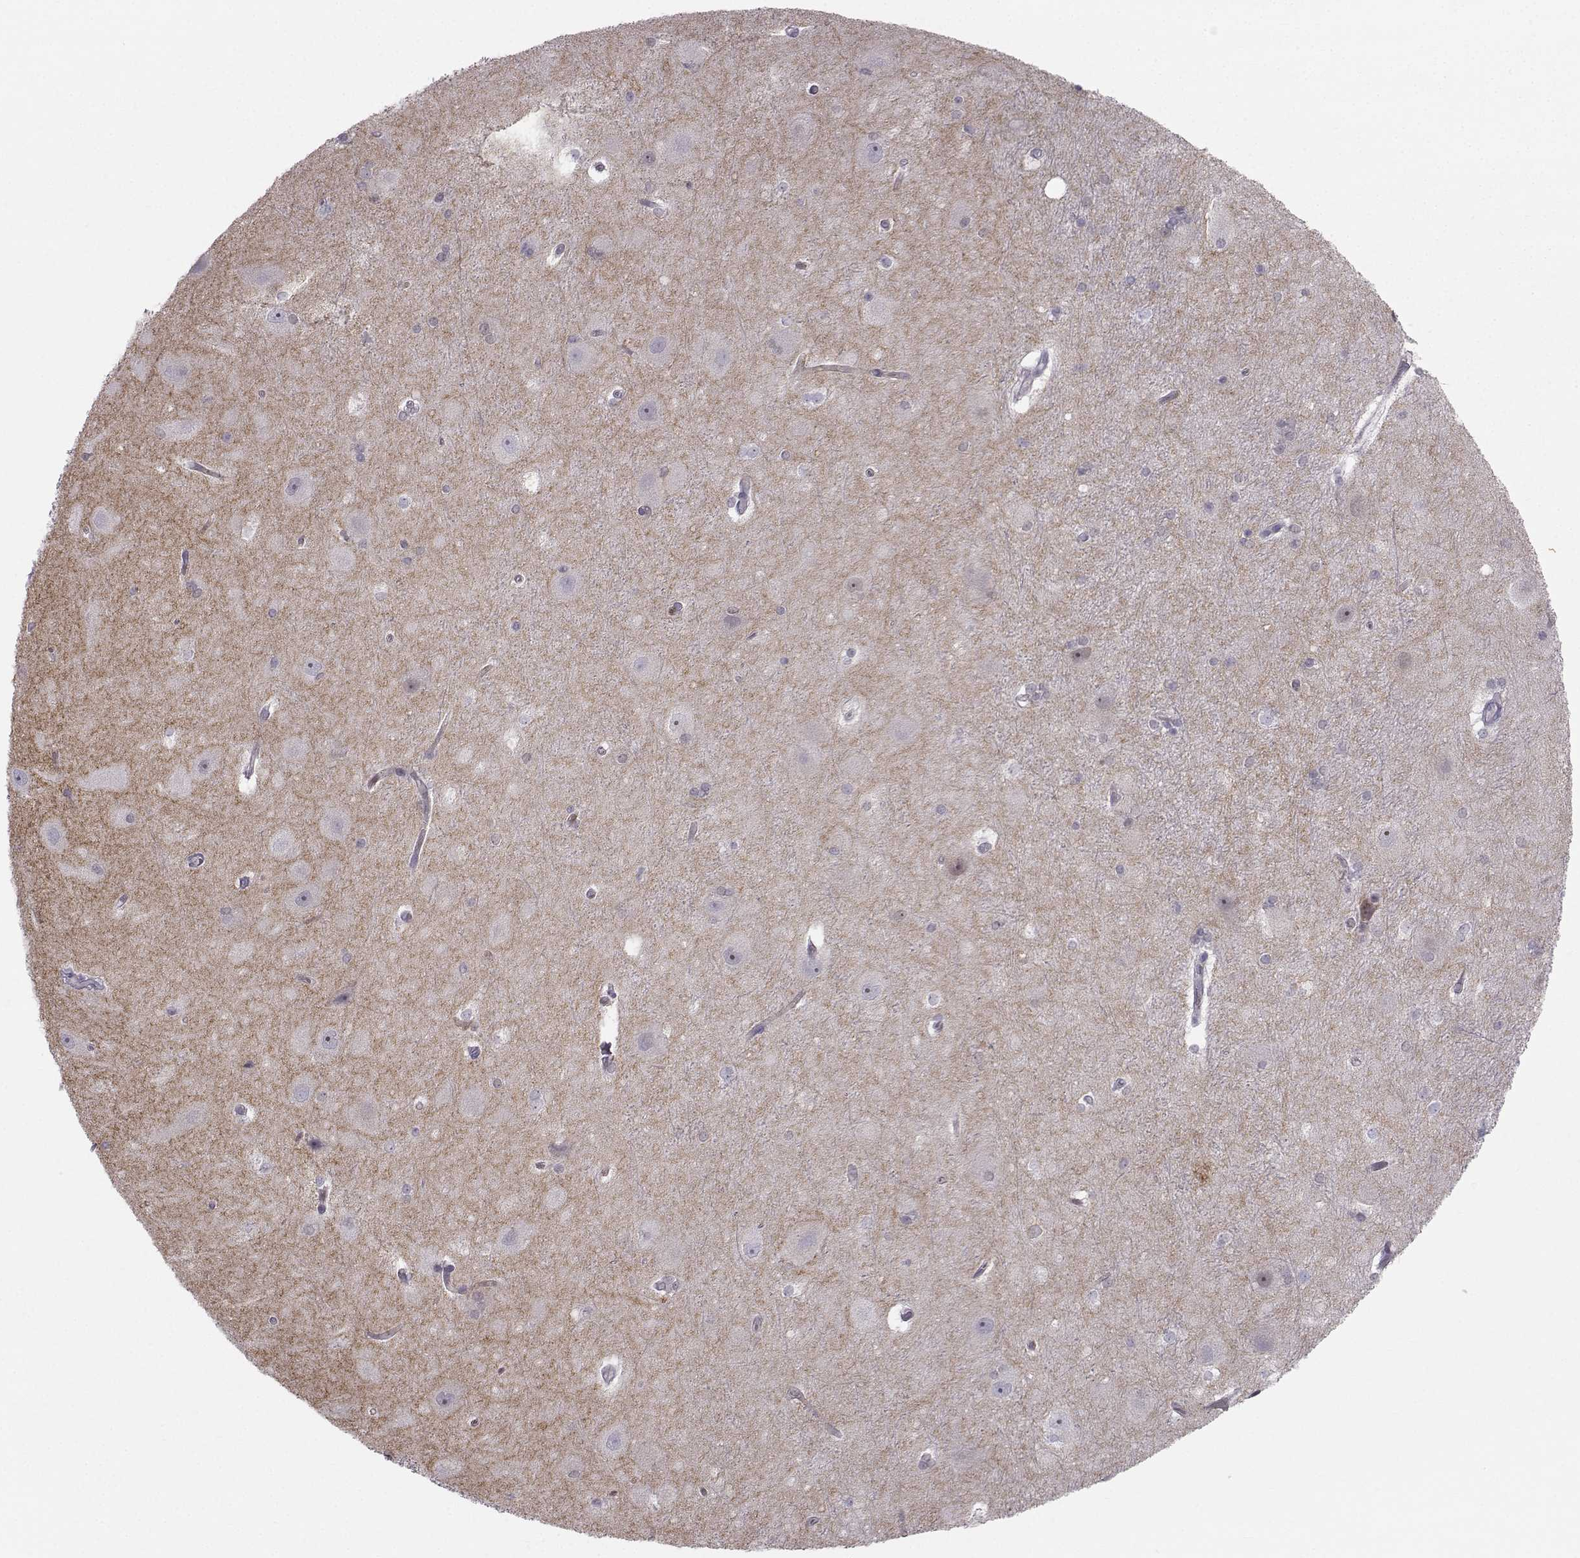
{"staining": {"intensity": "negative", "quantity": "none", "location": "none"}, "tissue": "hippocampus", "cell_type": "Glial cells", "image_type": "normal", "snomed": [{"axis": "morphology", "description": "Normal tissue, NOS"}, {"axis": "topography", "description": "Cerebral cortex"}, {"axis": "topography", "description": "Hippocampus"}], "caption": "Human hippocampus stained for a protein using immunohistochemistry demonstrates no positivity in glial cells.", "gene": "LRP8", "patient": {"sex": "female", "age": 19}}